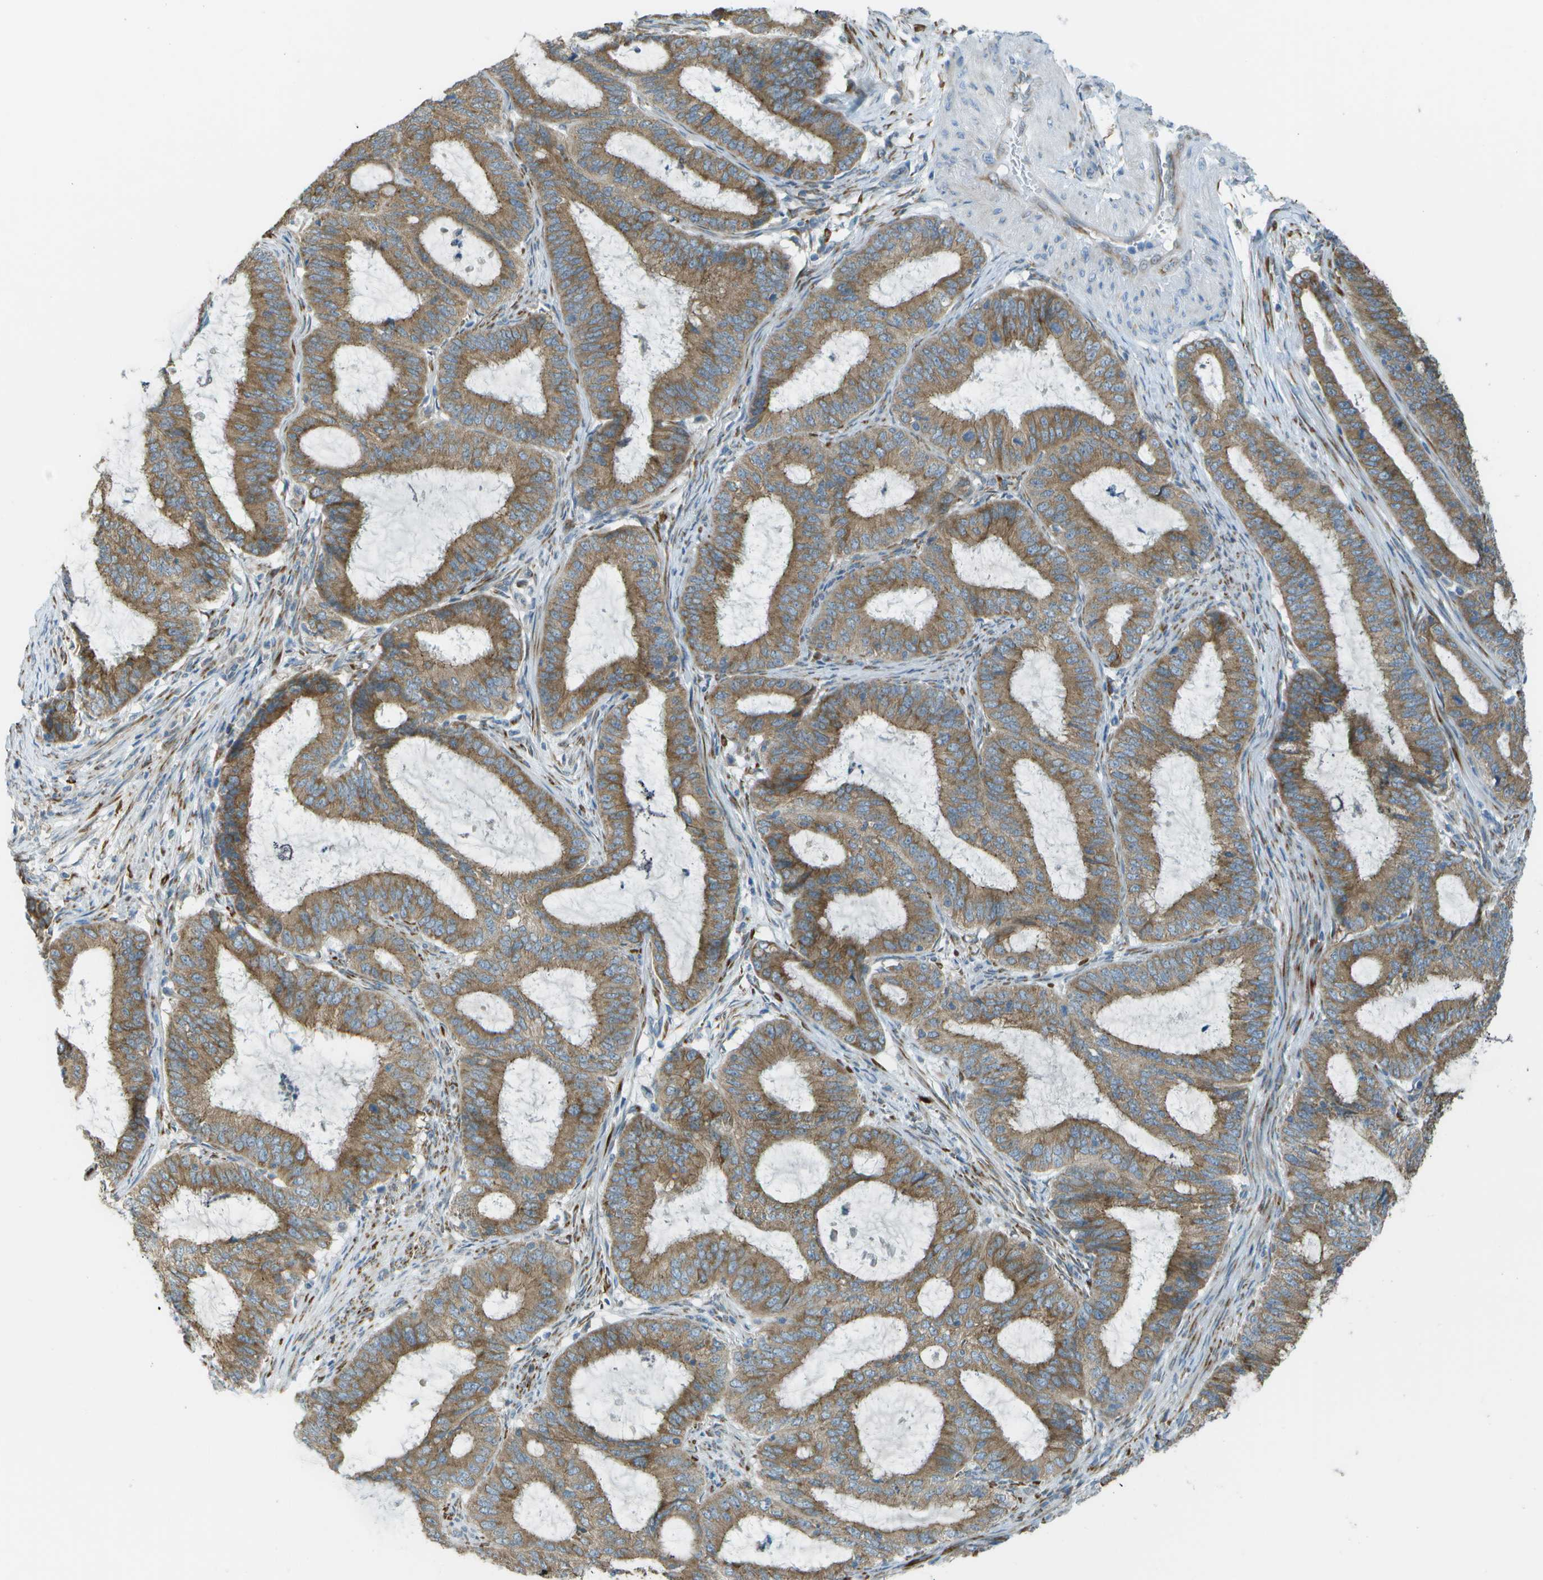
{"staining": {"intensity": "moderate", "quantity": ">75%", "location": "cytoplasmic/membranous"}, "tissue": "endometrial cancer", "cell_type": "Tumor cells", "image_type": "cancer", "snomed": [{"axis": "morphology", "description": "Adenocarcinoma, NOS"}, {"axis": "topography", "description": "Endometrium"}], "caption": "Endometrial adenocarcinoma was stained to show a protein in brown. There is medium levels of moderate cytoplasmic/membranous staining in about >75% of tumor cells. Nuclei are stained in blue.", "gene": "KCTD3", "patient": {"sex": "female", "age": 70}}